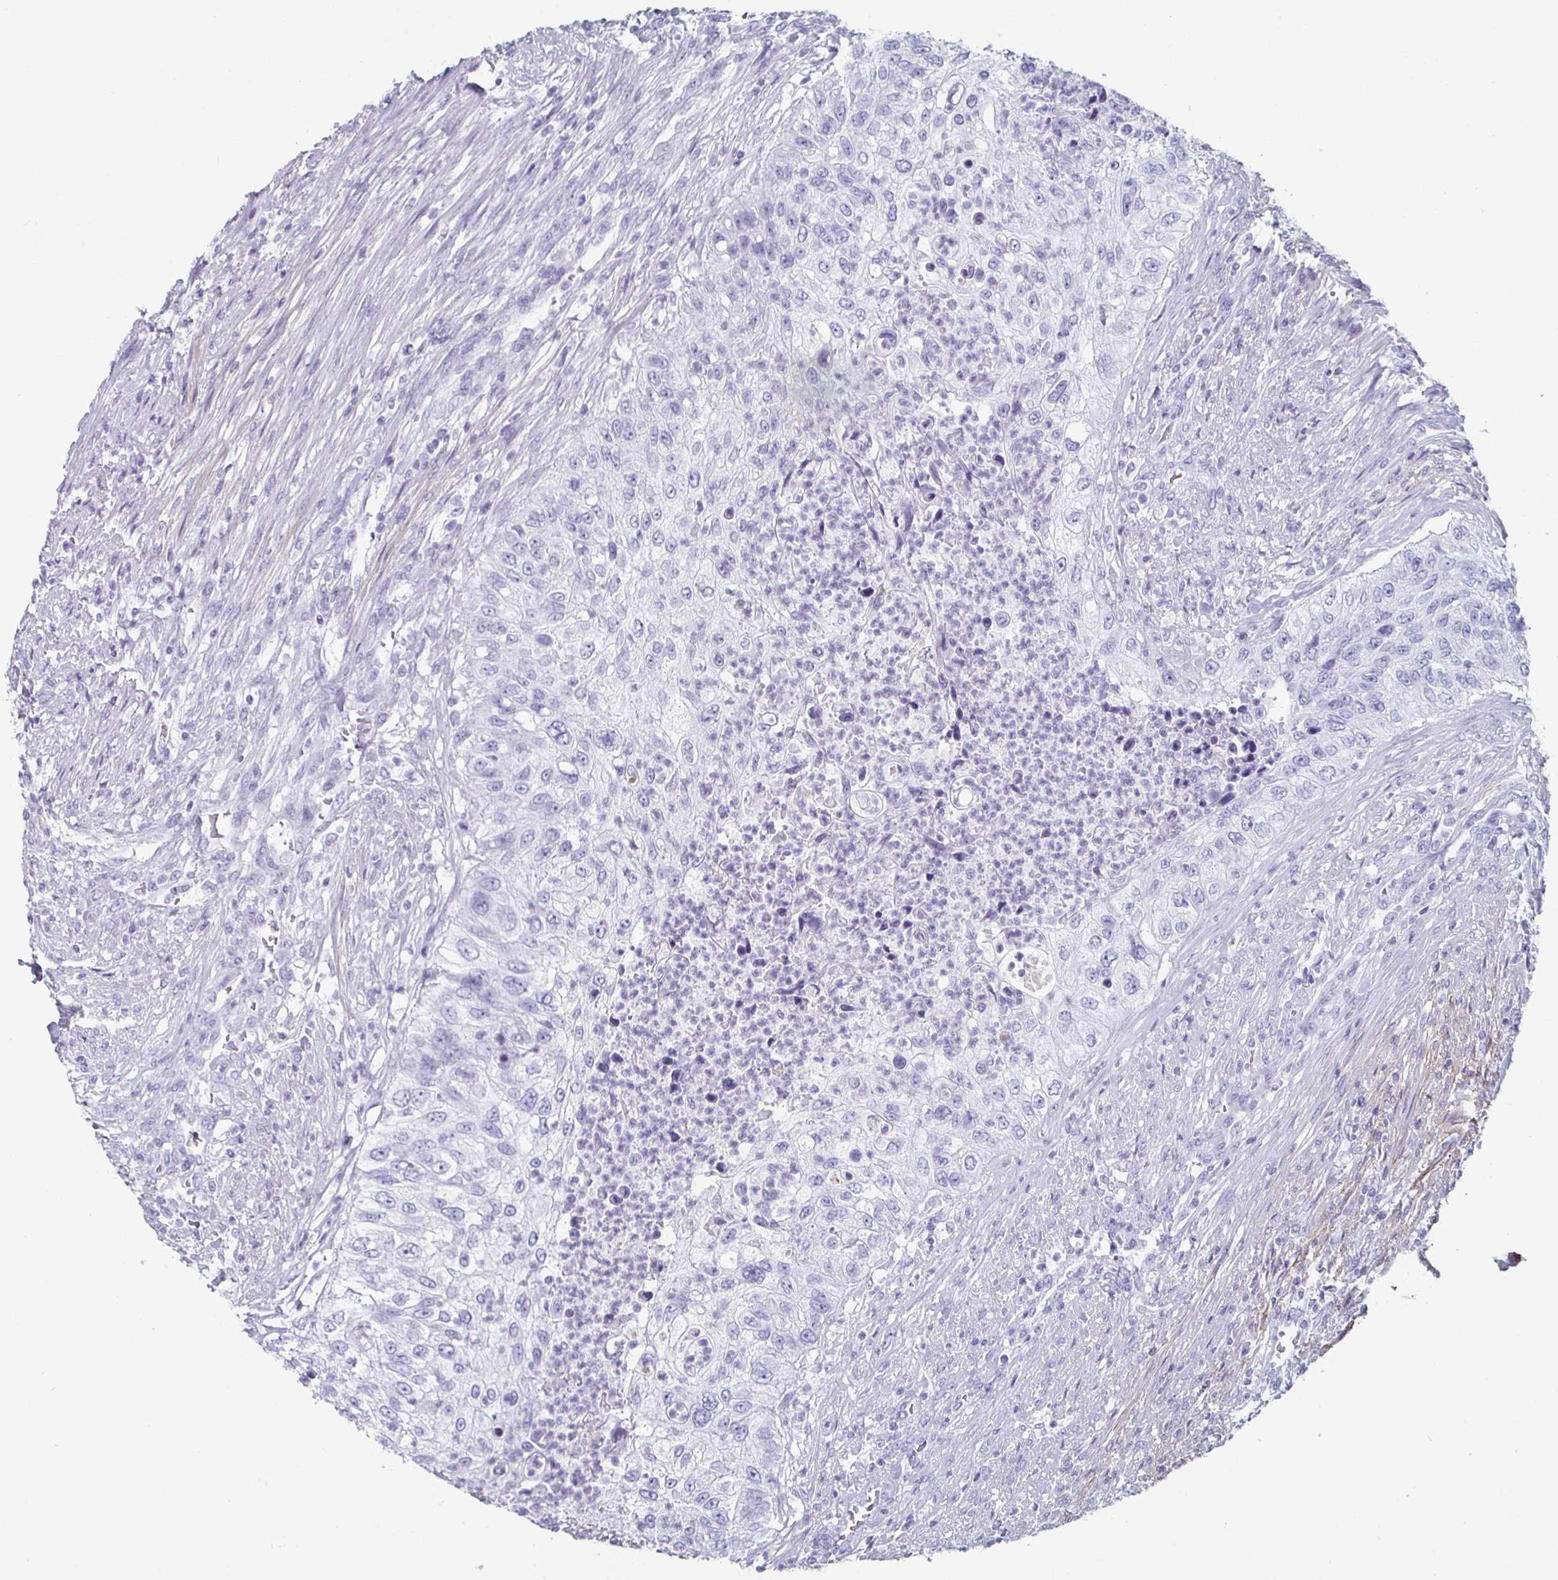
{"staining": {"intensity": "negative", "quantity": "none", "location": "none"}, "tissue": "urothelial cancer", "cell_type": "Tumor cells", "image_type": "cancer", "snomed": [{"axis": "morphology", "description": "Urothelial carcinoma, High grade"}, {"axis": "topography", "description": "Urinary bladder"}], "caption": "This micrograph is of urothelial carcinoma (high-grade) stained with immunohistochemistry (IHC) to label a protein in brown with the nuclei are counter-stained blue. There is no expression in tumor cells. (Brightfield microscopy of DAB (3,3'-diaminobenzidine) immunohistochemistry (IHC) at high magnification).", "gene": "CREG2", "patient": {"sex": "female", "age": 60}}